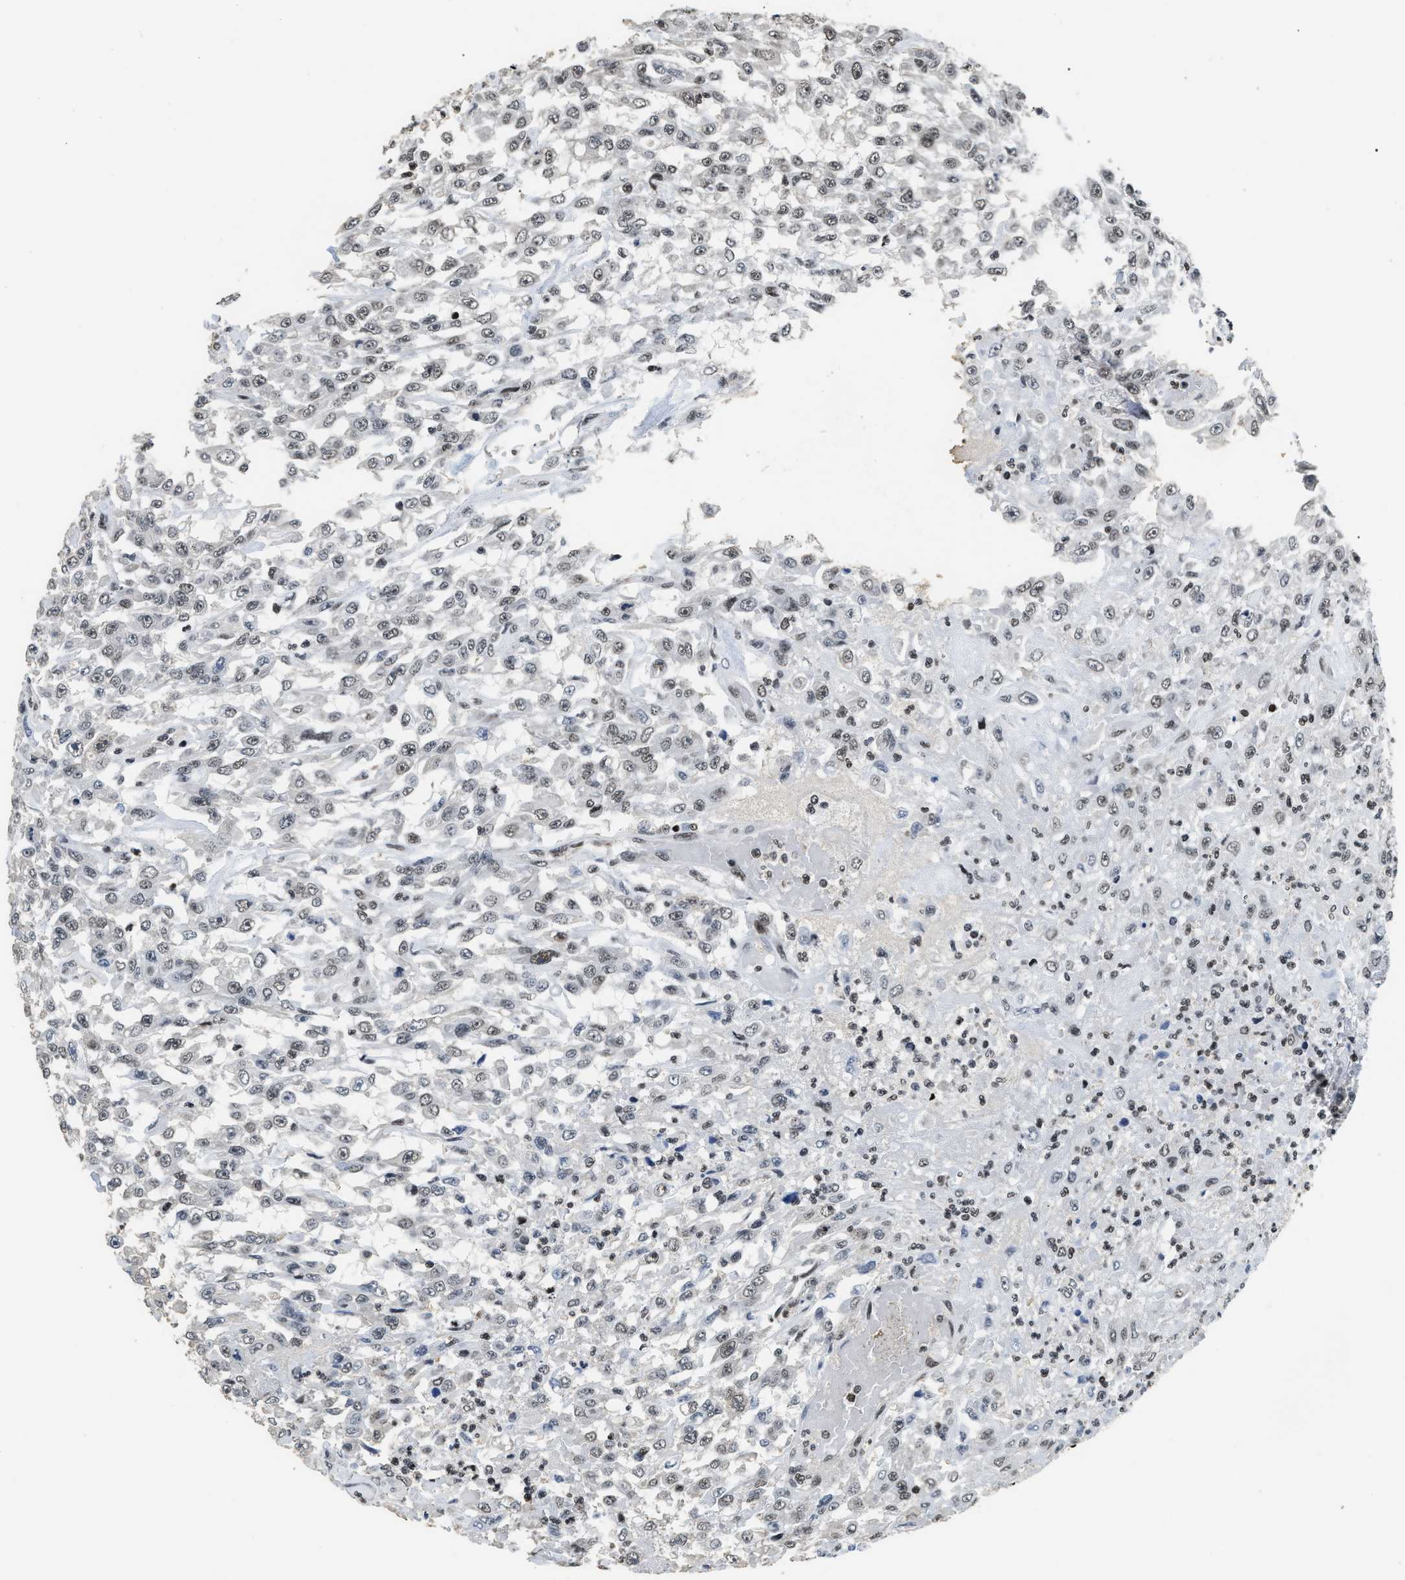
{"staining": {"intensity": "weak", "quantity": "25%-75%", "location": "nuclear"}, "tissue": "urothelial cancer", "cell_type": "Tumor cells", "image_type": "cancer", "snomed": [{"axis": "morphology", "description": "Urothelial carcinoma, High grade"}, {"axis": "topography", "description": "Urinary bladder"}], "caption": "Immunohistochemical staining of urothelial carcinoma (high-grade) shows weak nuclear protein expression in approximately 25%-75% of tumor cells. (Brightfield microscopy of DAB IHC at high magnification).", "gene": "RAD21", "patient": {"sex": "male", "age": 46}}